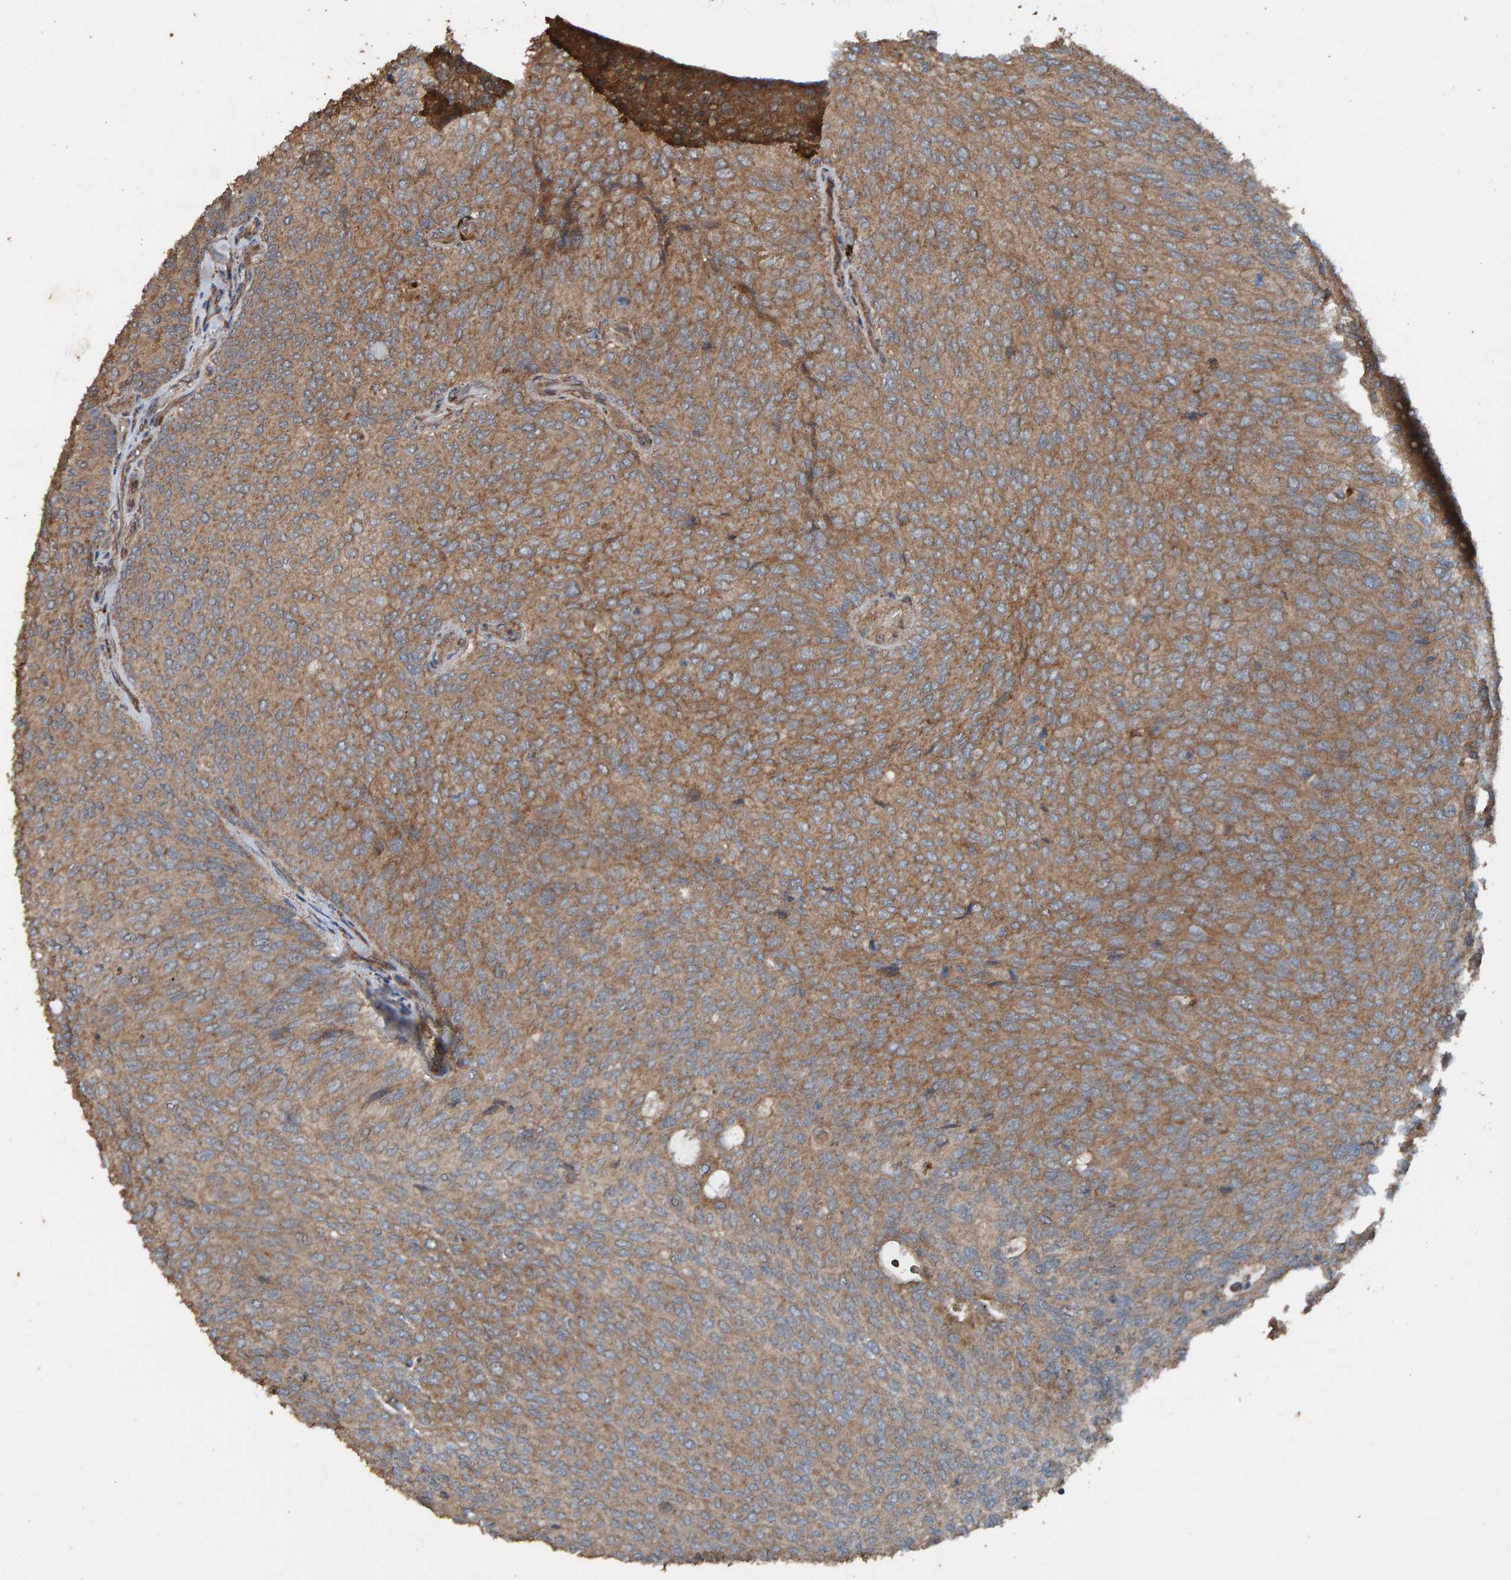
{"staining": {"intensity": "moderate", "quantity": ">75%", "location": "cytoplasmic/membranous"}, "tissue": "urothelial cancer", "cell_type": "Tumor cells", "image_type": "cancer", "snomed": [{"axis": "morphology", "description": "Urothelial carcinoma, Low grade"}, {"axis": "topography", "description": "Urinary bladder"}], "caption": "Immunohistochemistry of urothelial cancer exhibits medium levels of moderate cytoplasmic/membranous positivity in about >75% of tumor cells. (DAB IHC, brown staining for protein, blue staining for nuclei).", "gene": "DUS1L", "patient": {"sex": "female", "age": 79}}